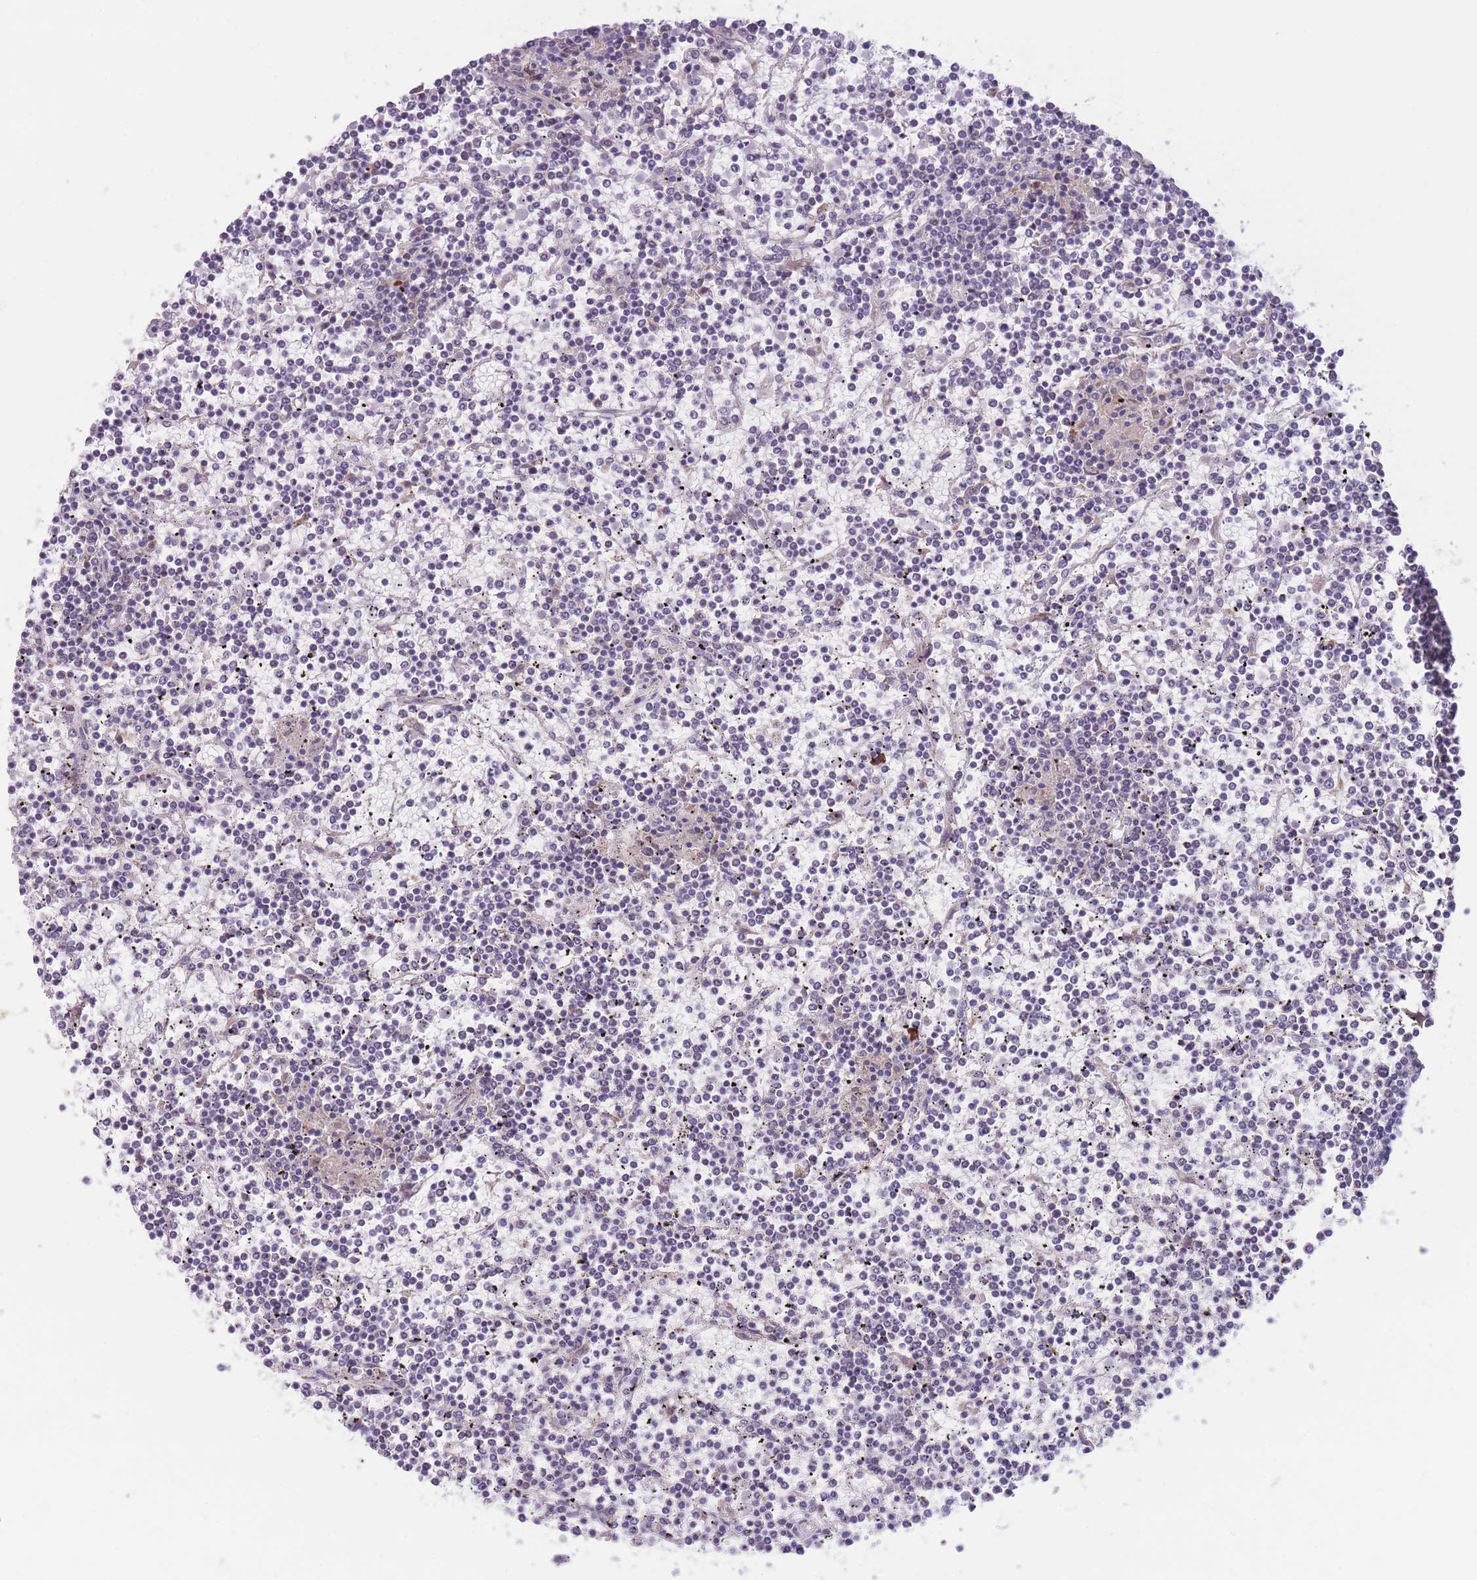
{"staining": {"intensity": "negative", "quantity": "none", "location": "none"}, "tissue": "lymphoma", "cell_type": "Tumor cells", "image_type": "cancer", "snomed": [{"axis": "morphology", "description": "Malignant lymphoma, non-Hodgkin's type, Low grade"}, {"axis": "topography", "description": "Spleen"}], "caption": "Human low-grade malignant lymphoma, non-Hodgkin's type stained for a protein using IHC exhibits no positivity in tumor cells.", "gene": "WDR93", "patient": {"sex": "female", "age": 19}}